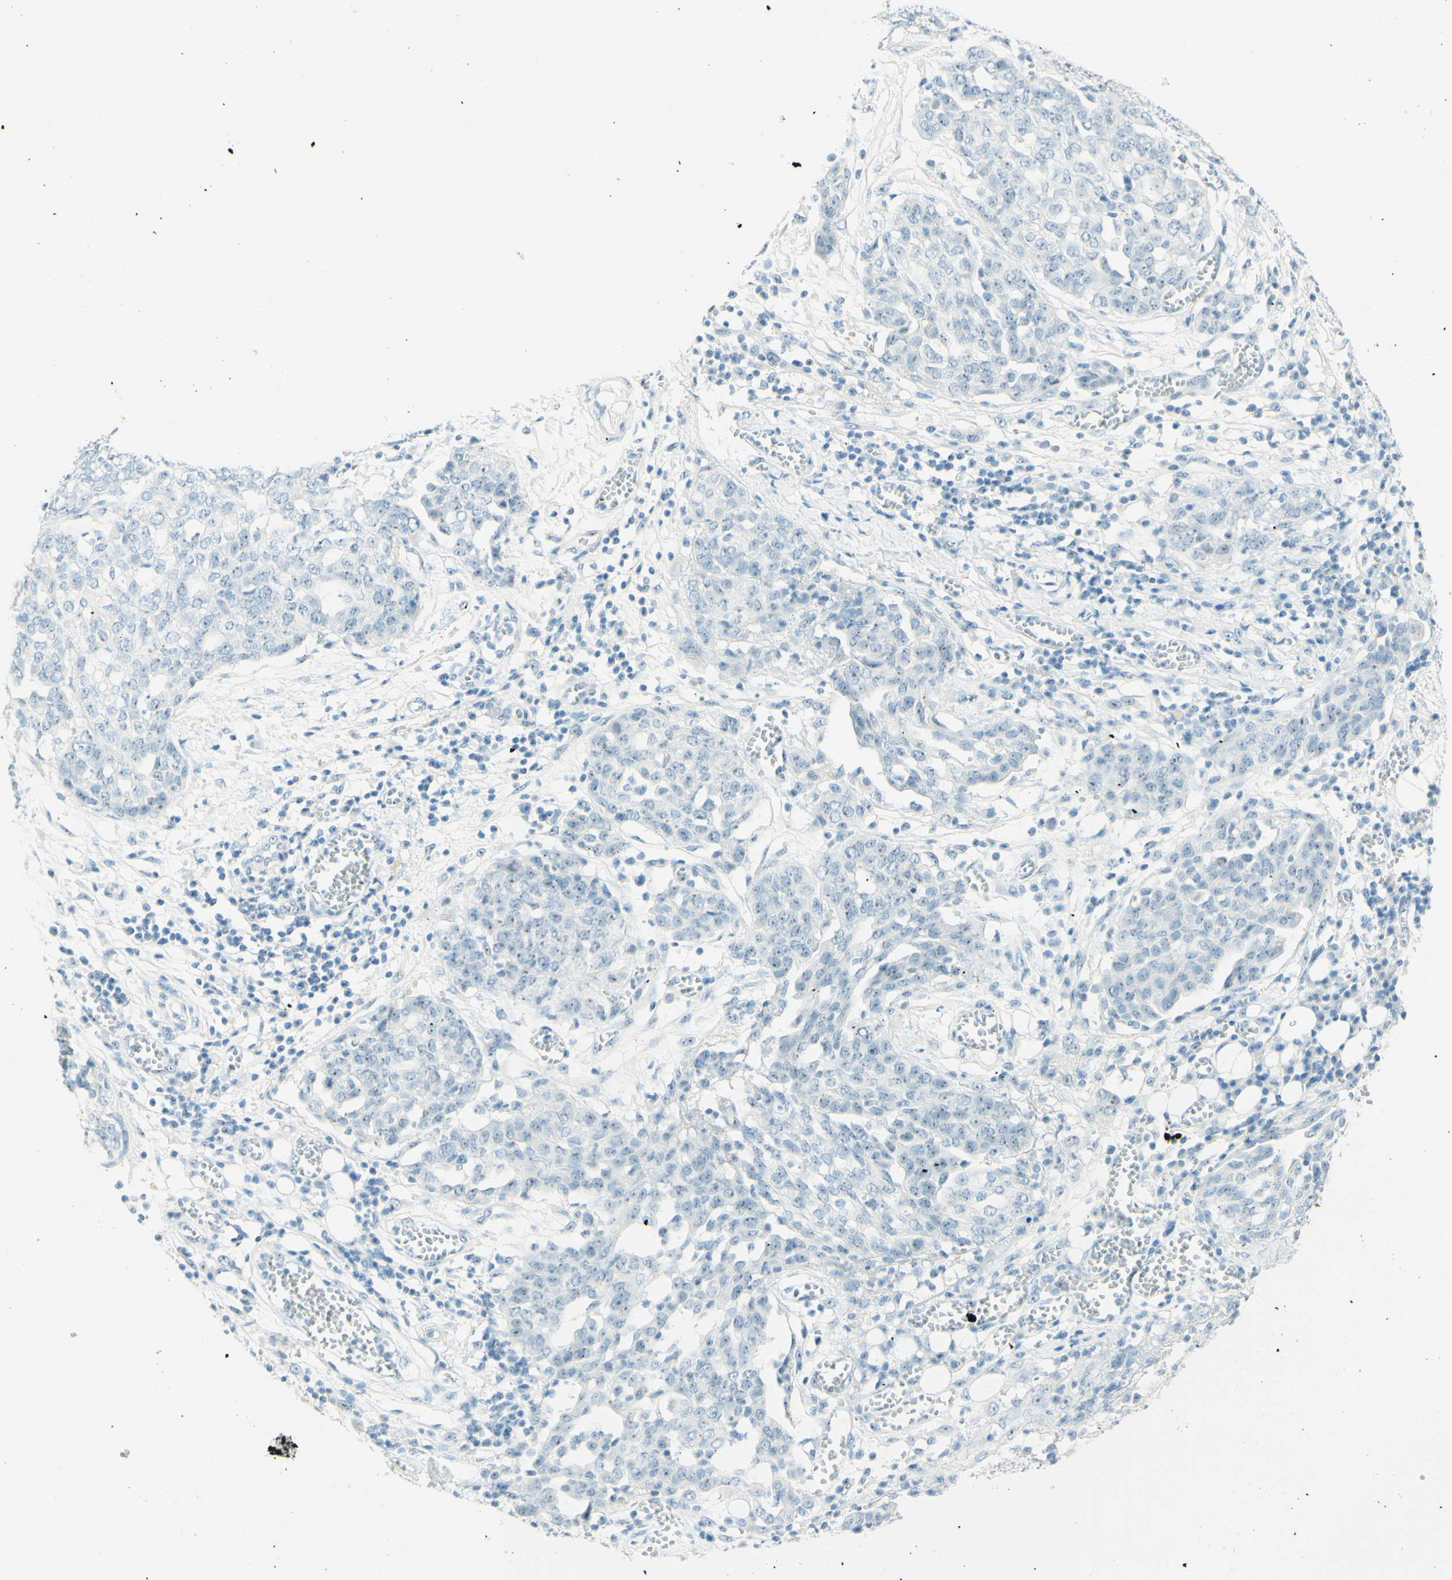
{"staining": {"intensity": "weak", "quantity": "<25%", "location": "nuclear"}, "tissue": "ovarian cancer", "cell_type": "Tumor cells", "image_type": "cancer", "snomed": [{"axis": "morphology", "description": "Cystadenocarcinoma, serous, NOS"}, {"axis": "topography", "description": "Soft tissue"}, {"axis": "topography", "description": "Ovary"}], "caption": "Tumor cells are negative for brown protein staining in ovarian cancer. Brightfield microscopy of immunohistochemistry (IHC) stained with DAB (3,3'-diaminobenzidine) (brown) and hematoxylin (blue), captured at high magnification.", "gene": "FMR1NB", "patient": {"sex": "female", "age": 57}}